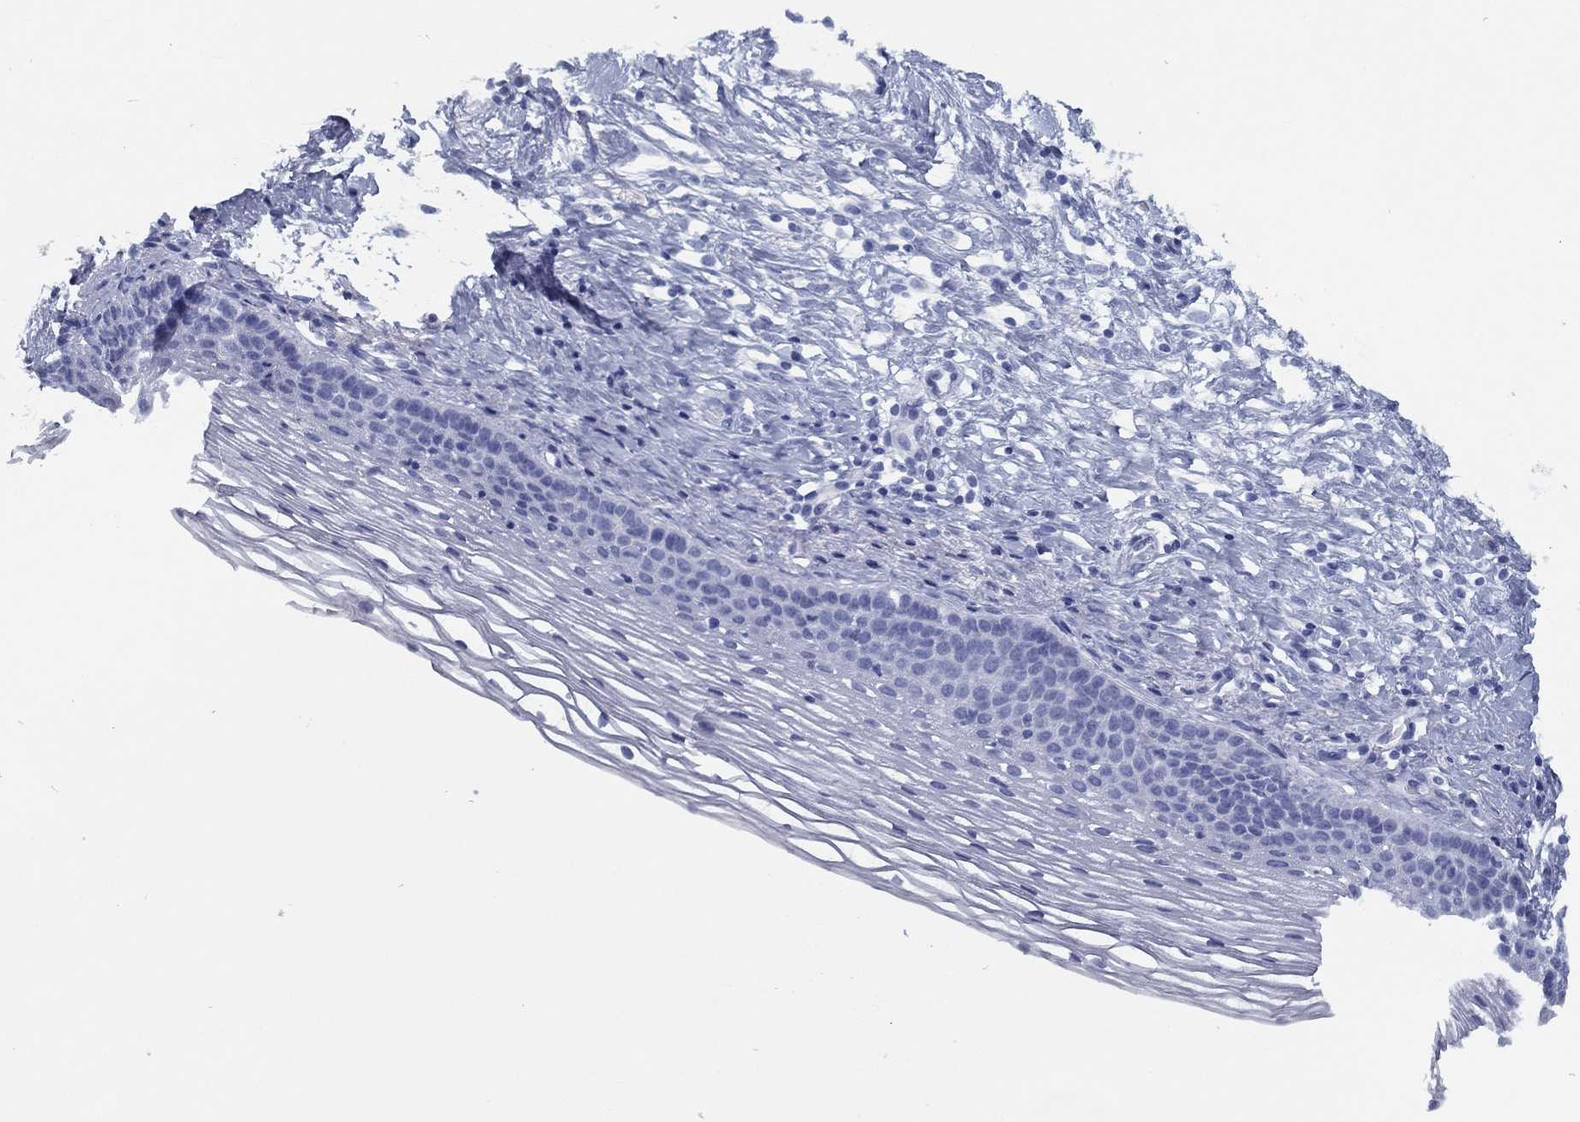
{"staining": {"intensity": "negative", "quantity": "none", "location": "none"}, "tissue": "cervix", "cell_type": "Glandular cells", "image_type": "normal", "snomed": [{"axis": "morphology", "description": "Normal tissue, NOS"}, {"axis": "topography", "description": "Cervix"}], "caption": "Immunohistochemistry (IHC) image of normal cervix stained for a protein (brown), which exhibits no positivity in glandular cells.", "gene": "TMEM252", "patient": {"sex": "female", "age": 39}}